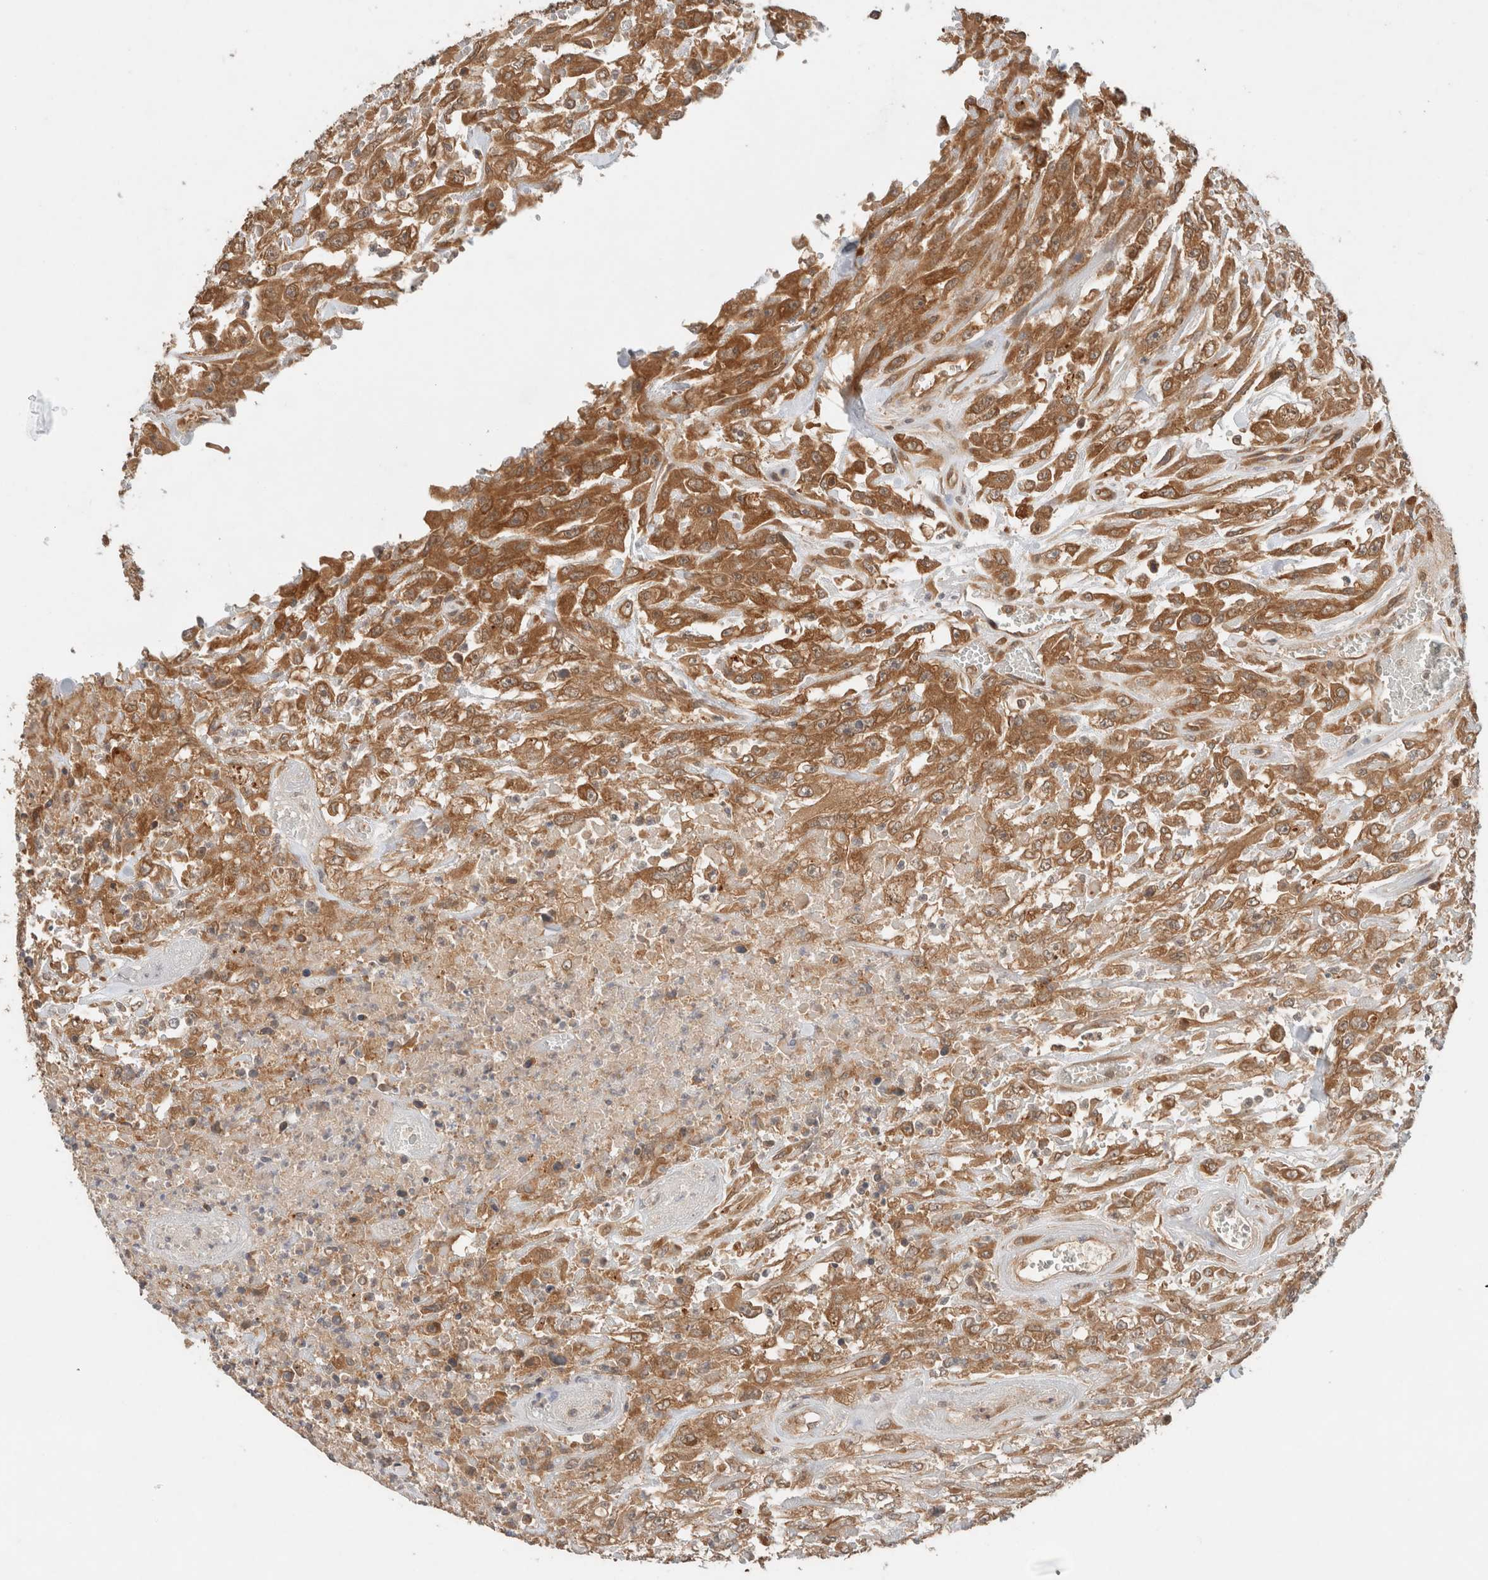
{"staining": {"intensity": "moderate", "quantity": ">75%", "location": "cytoplasmic/membranous"}, "tissue": "urothelial cancer", "cell_type": "Tumor cells", "image_type": "cancer", "snomed": [{"axis": "morphology", "description": "Urothelial carcinoma, High grade"}, {"axis": "topography", "description": "Urinary bladder"}], "caption": "Moderate cytoplasmic/membranous protein staining is seen in approximately >75% of tumor cells in urothelial cancer.", "gene": "ARFGEF2", "patient": {"sex": "male", "age": 46}}